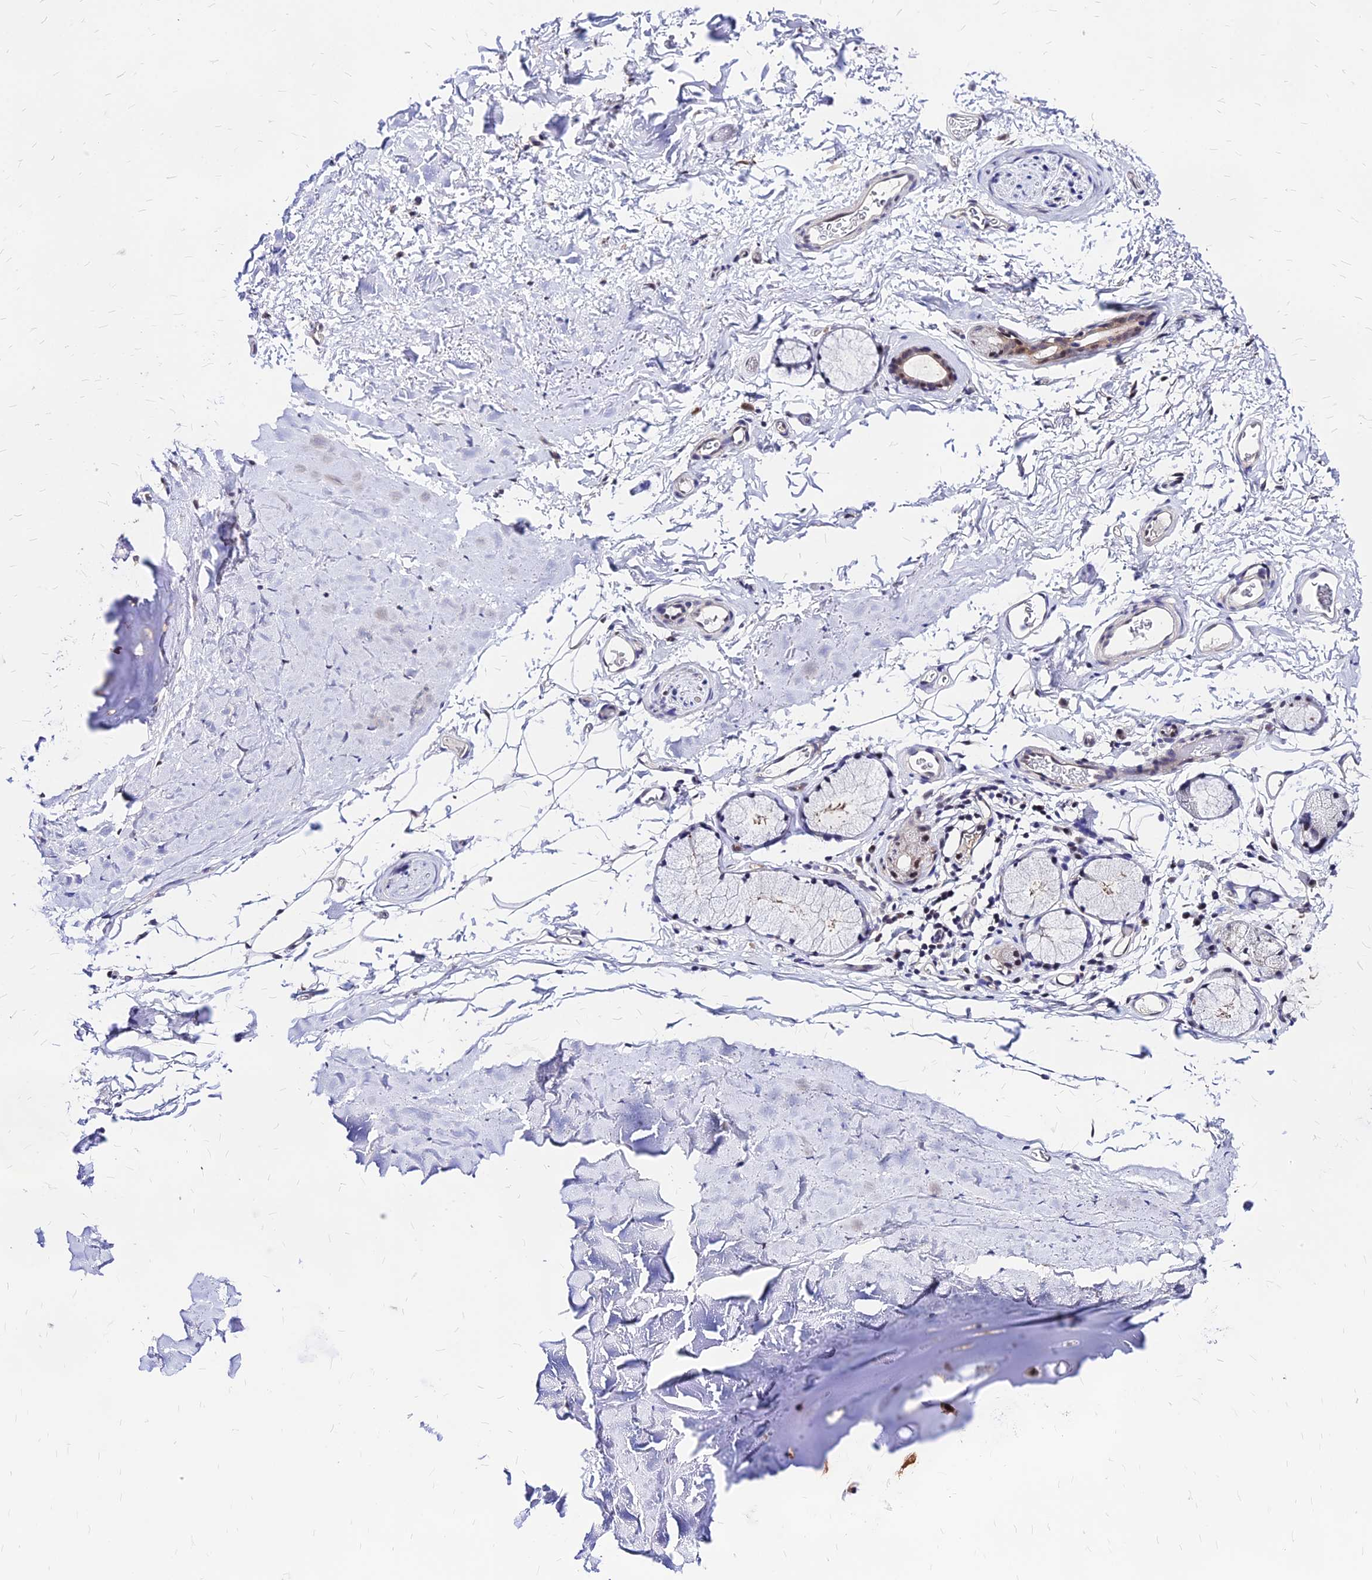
{"staining": {"intensity": "moderate", "quantity": ">75%", "location": "nuclear"}, "tissue": "adipose tissue", "cell_type": "Adipocytes", "image_type": "normal", "snomed": [{"axis": "morphology", "description": "Normal tissue, NOS"}, {"axis": "topography", "description": "Bronchus"}], "caption": "Adipocytes display medium levels of moderate nuclear positivity in approximately >75% of cells in normal adipose tissue. (DAB IHC with brightfield microscopy, high magnification).", "gene": "DDX55", "patient": {"sex": "female", "age": 73}}